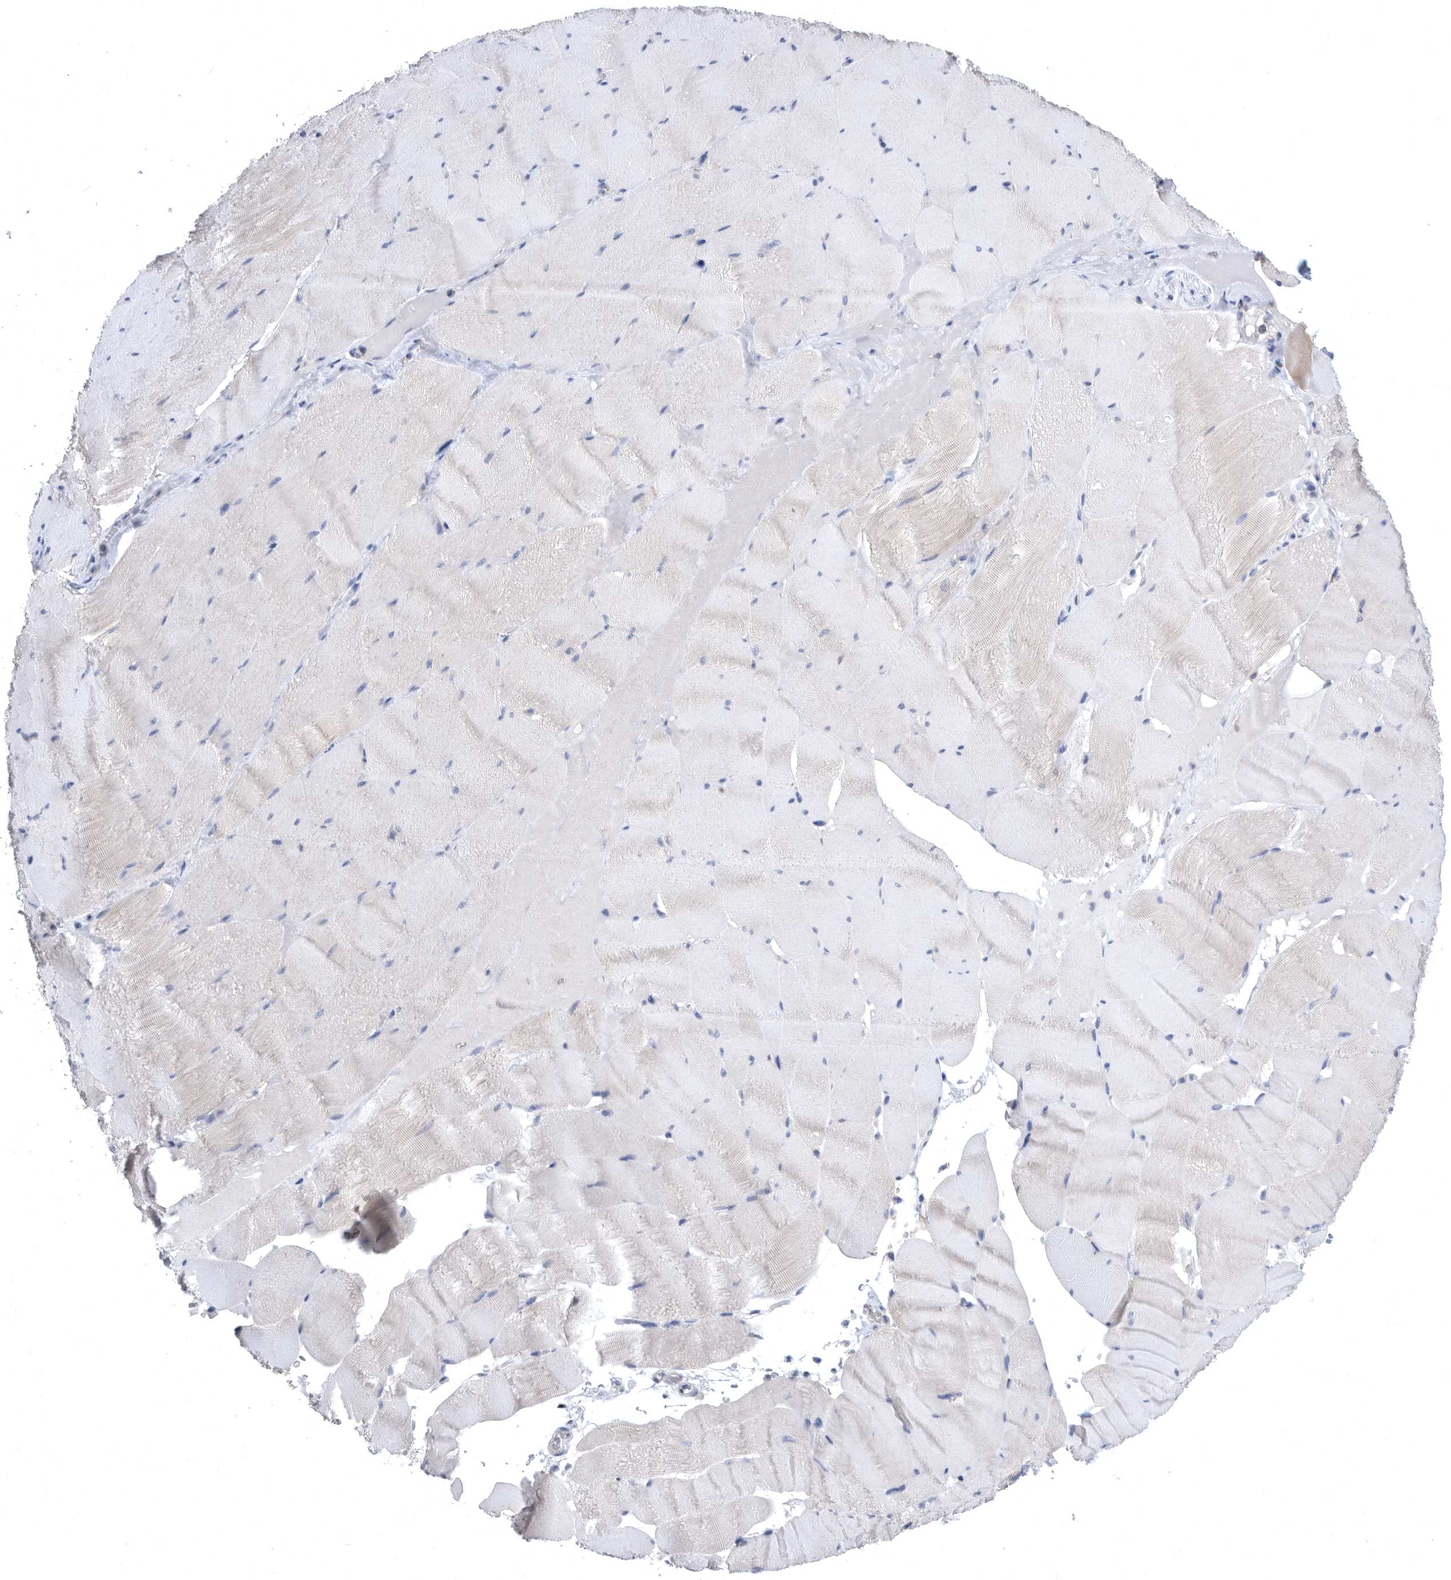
{"staining": {"intensity": "weak", "quantity": "<25%", "location": "cytoplasmic/membranous"}, "tissue": "skeletal muscle", "cell_type": "Myocytes", "image_type": "normal", "snomed": [{"axis": "morphology", "description": "Normal tissue, NOS"}, {"axis": "topography", "description": "Skeletal muscle"}], "caption": "A high-resolution image shows immunohistochemistry (IHC) staining of unremarkable skeletal muscle, which reveals no significant staining in myocytes. The staining was performed using DAB to visualize the protein expression in brown, while the nuclei were stained in blue with hematoxylin (Magnification: 20x).", "gene": "CCT4", "patient": {"sex": "male", "age": 62}}